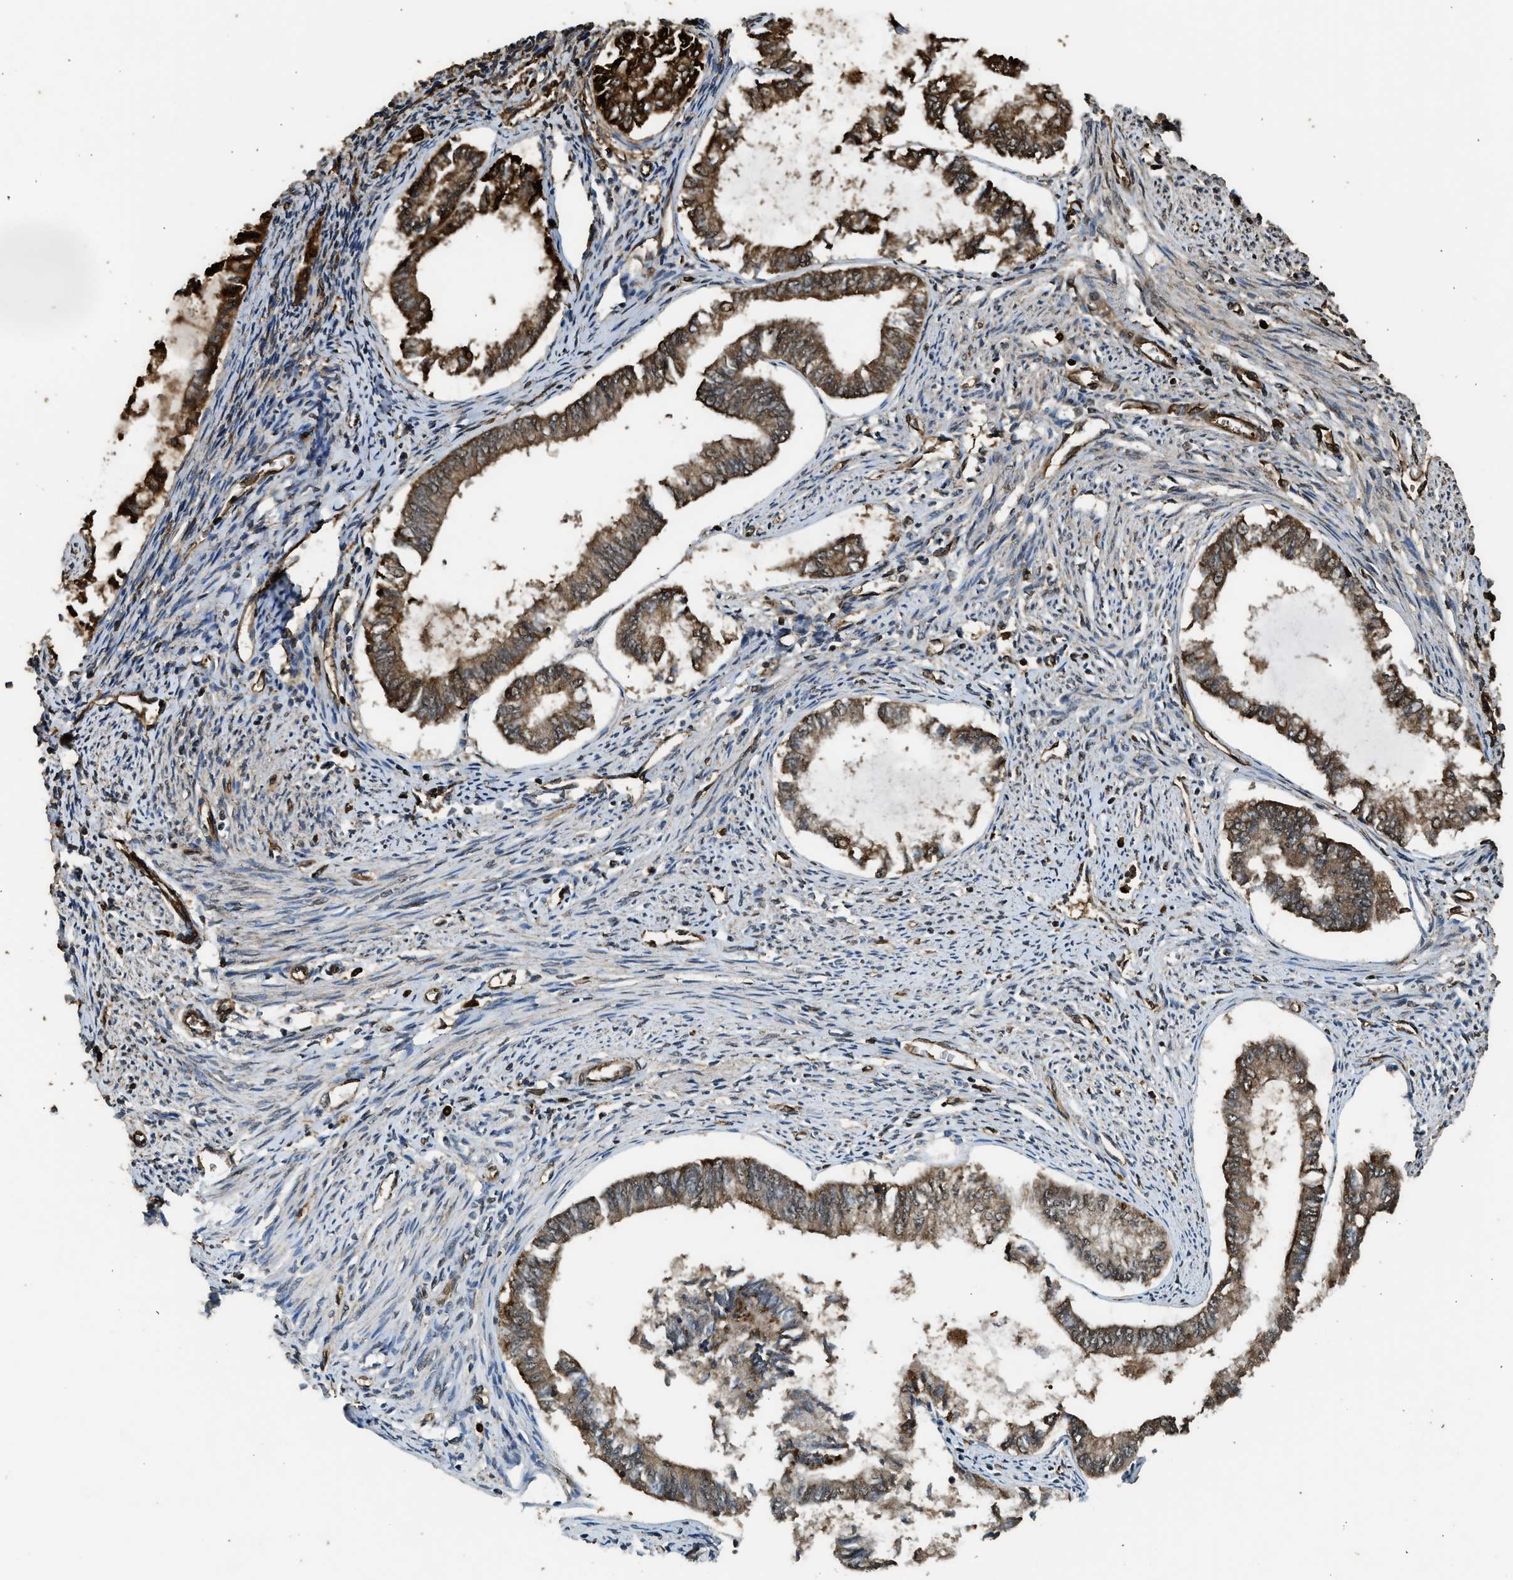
{"staining": {"intensity": "moderate", "quantity": ">75%", "location": "cytoplasmic/membranous"}, "tissue": "endometrial cancer", "cell_type": "Tumor cells", "image_type": "cancer", "snomed": [{"axis": "morphology", "description": "Adenocarcinoma, NOS"}, {"axis": "topography", "description": "Endometrium"}], "caption": "Adenocarcinoma (endometrial) was stained to show a protein in brown. There is medium levels of moderate cytoplasmic/membranous staining in approximately >75% of tumor cells.", "gene": "MYBL2", "patient": {"sex": "female", "age": 86}}